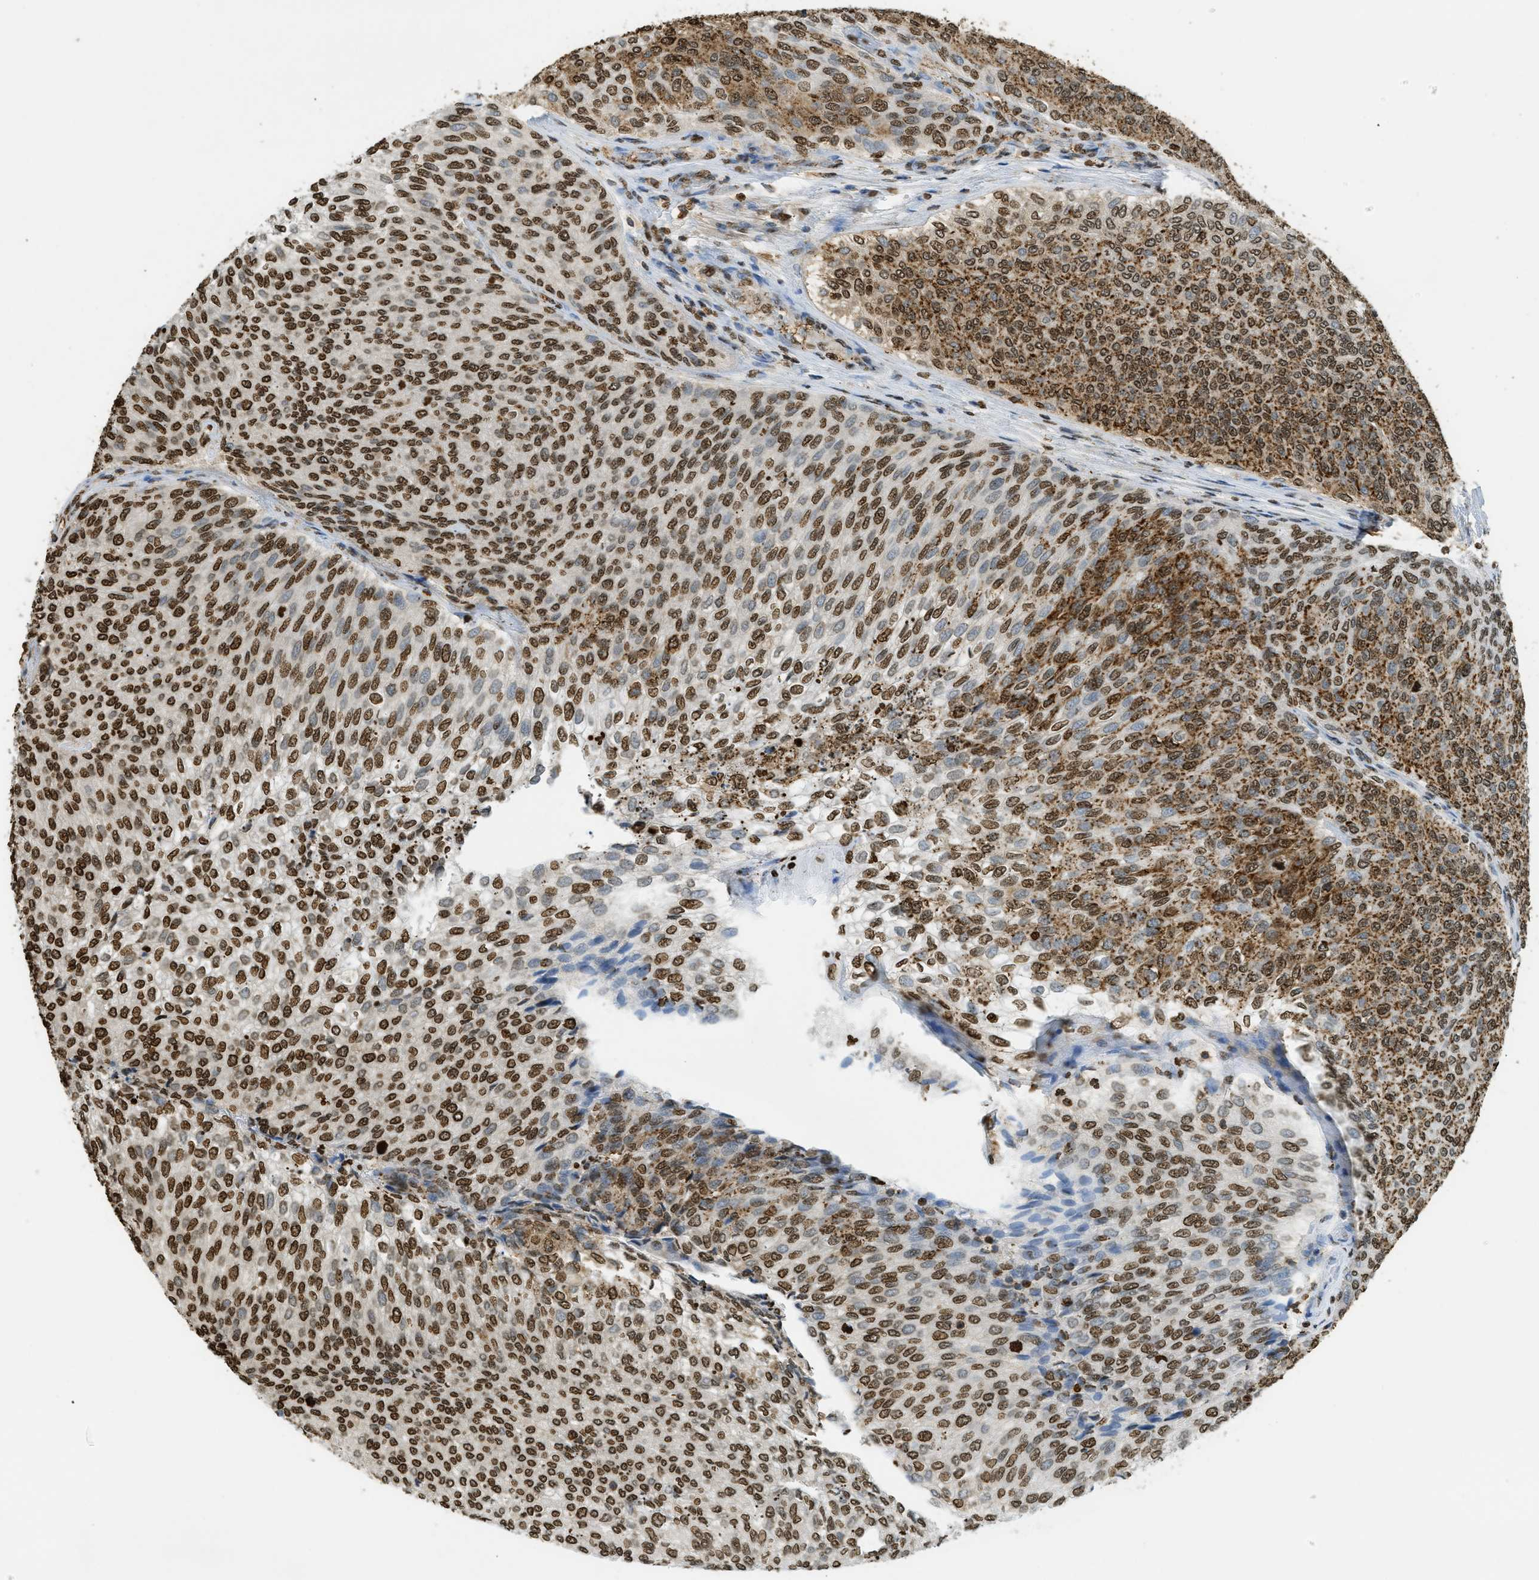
{"staining": {"intensity": "strong", "quantity": ">75%", "location": "cytoplasmic/membranous,nuclear"}, "tissue": "urothelial cancer", "cell_type": "Tumor cells", "image_type": "cancer", "snomed": [{"axis": "morphology", "description": "Urothelial carcinoma, Low grade"}, {"axis": "topography", "description": "Urinary bladder"}], "caption": "A high amount of strong cytoplasmic/membranous and nuclear positivity is identified in approximately >75% of tumor cells in urothelial cancer tissue.", "gene": "NR5A2", "patient": {"sex": "female", "age": 79}}